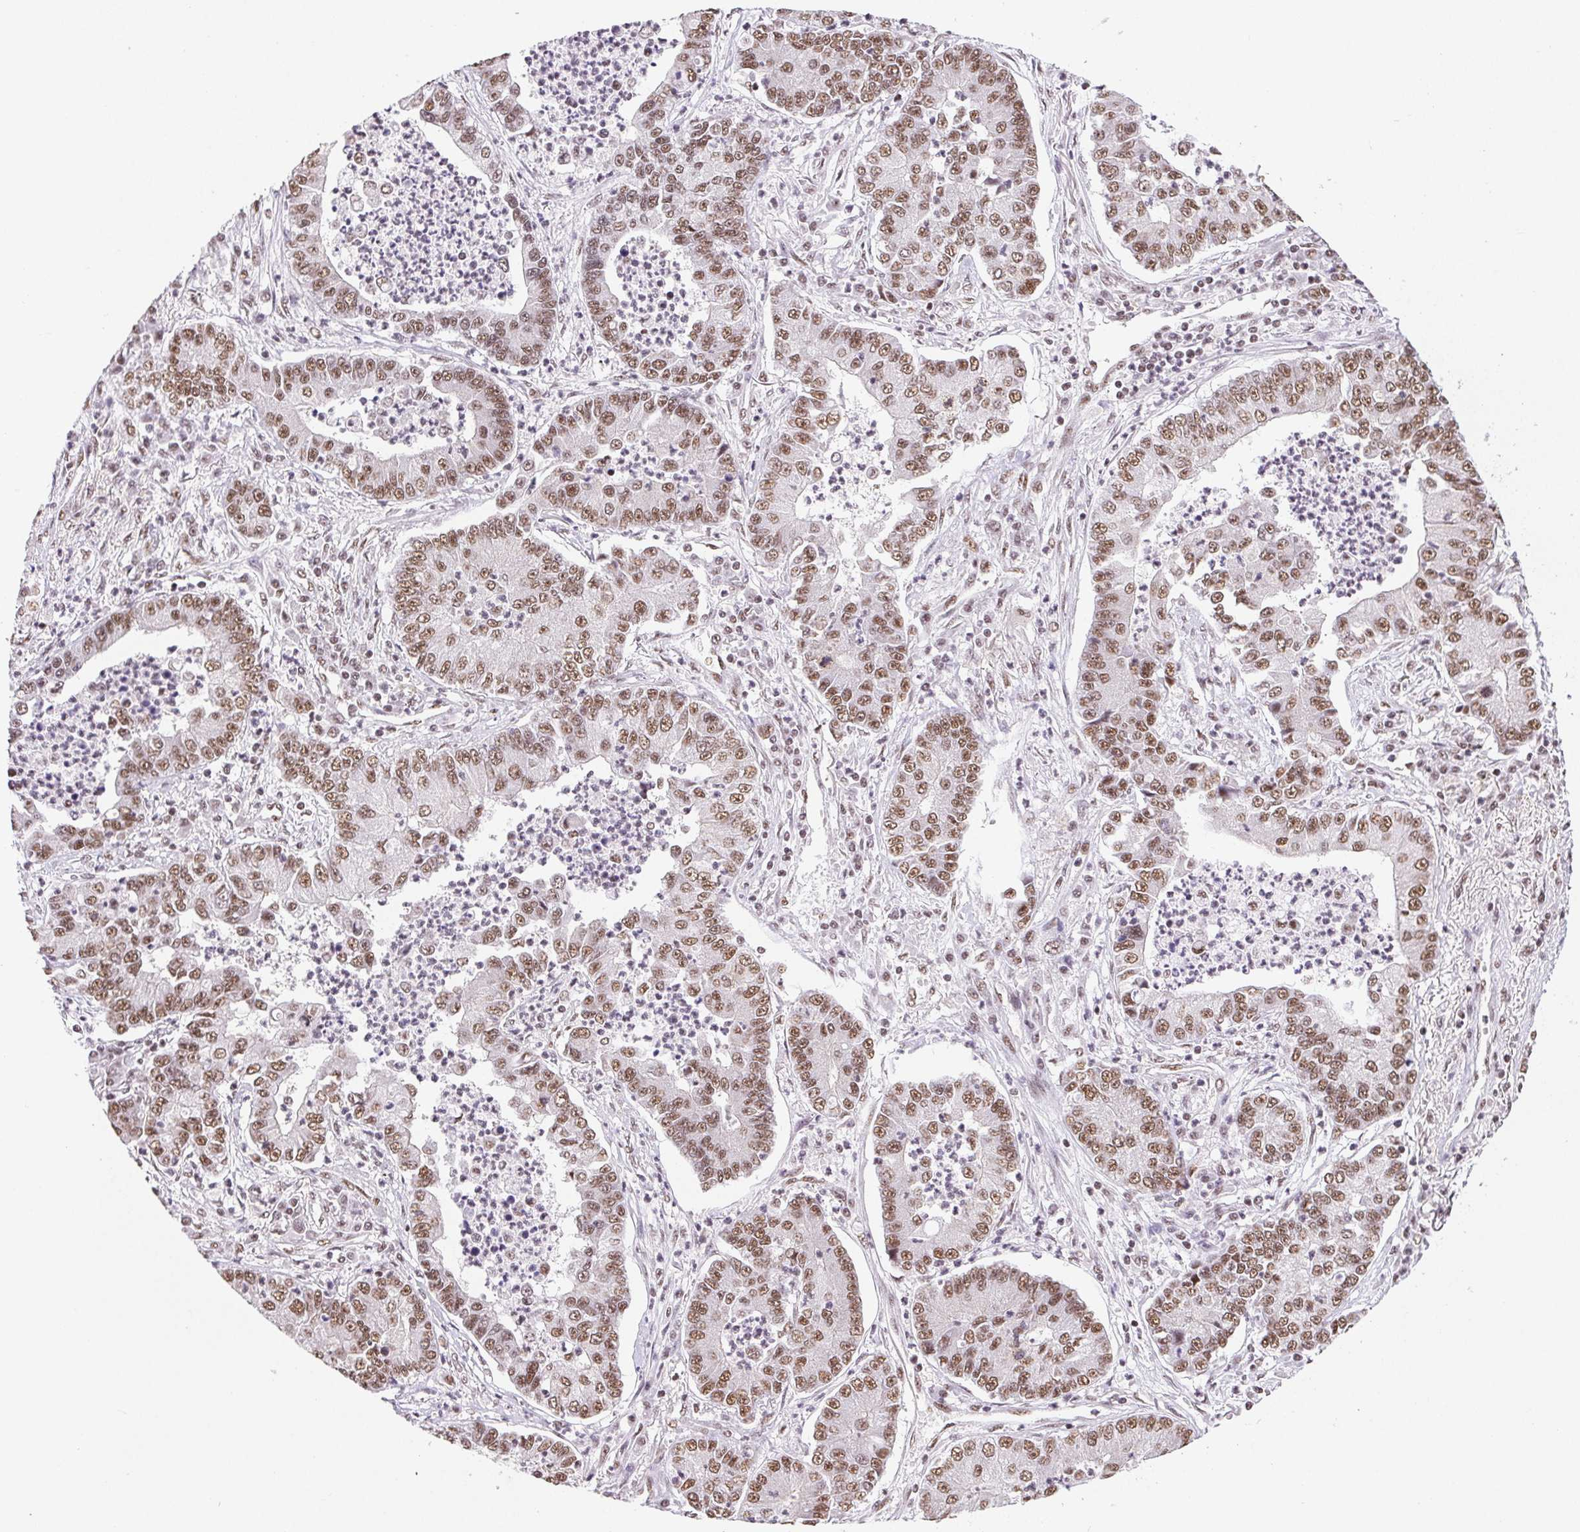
{"staining": {"intensity": "moderate", "quantity": ">75%", "location": "nuclear"}, "tissue": "lung cancer", "cell_type": "Tumor cells", "image_type": "cancer", "snomed": [{"axis": "morphology", "description": "Adenocarcinoma, NOS"}, {"axis": "topography", "description": "Lung"}], "caption": "Protein staining demonstrates moderate nuclear expression in approximately >75% of tumor cells in adenocarcinoma (lung).", "gene": "IK", "patient": {"sex": "female", "age": 57}}